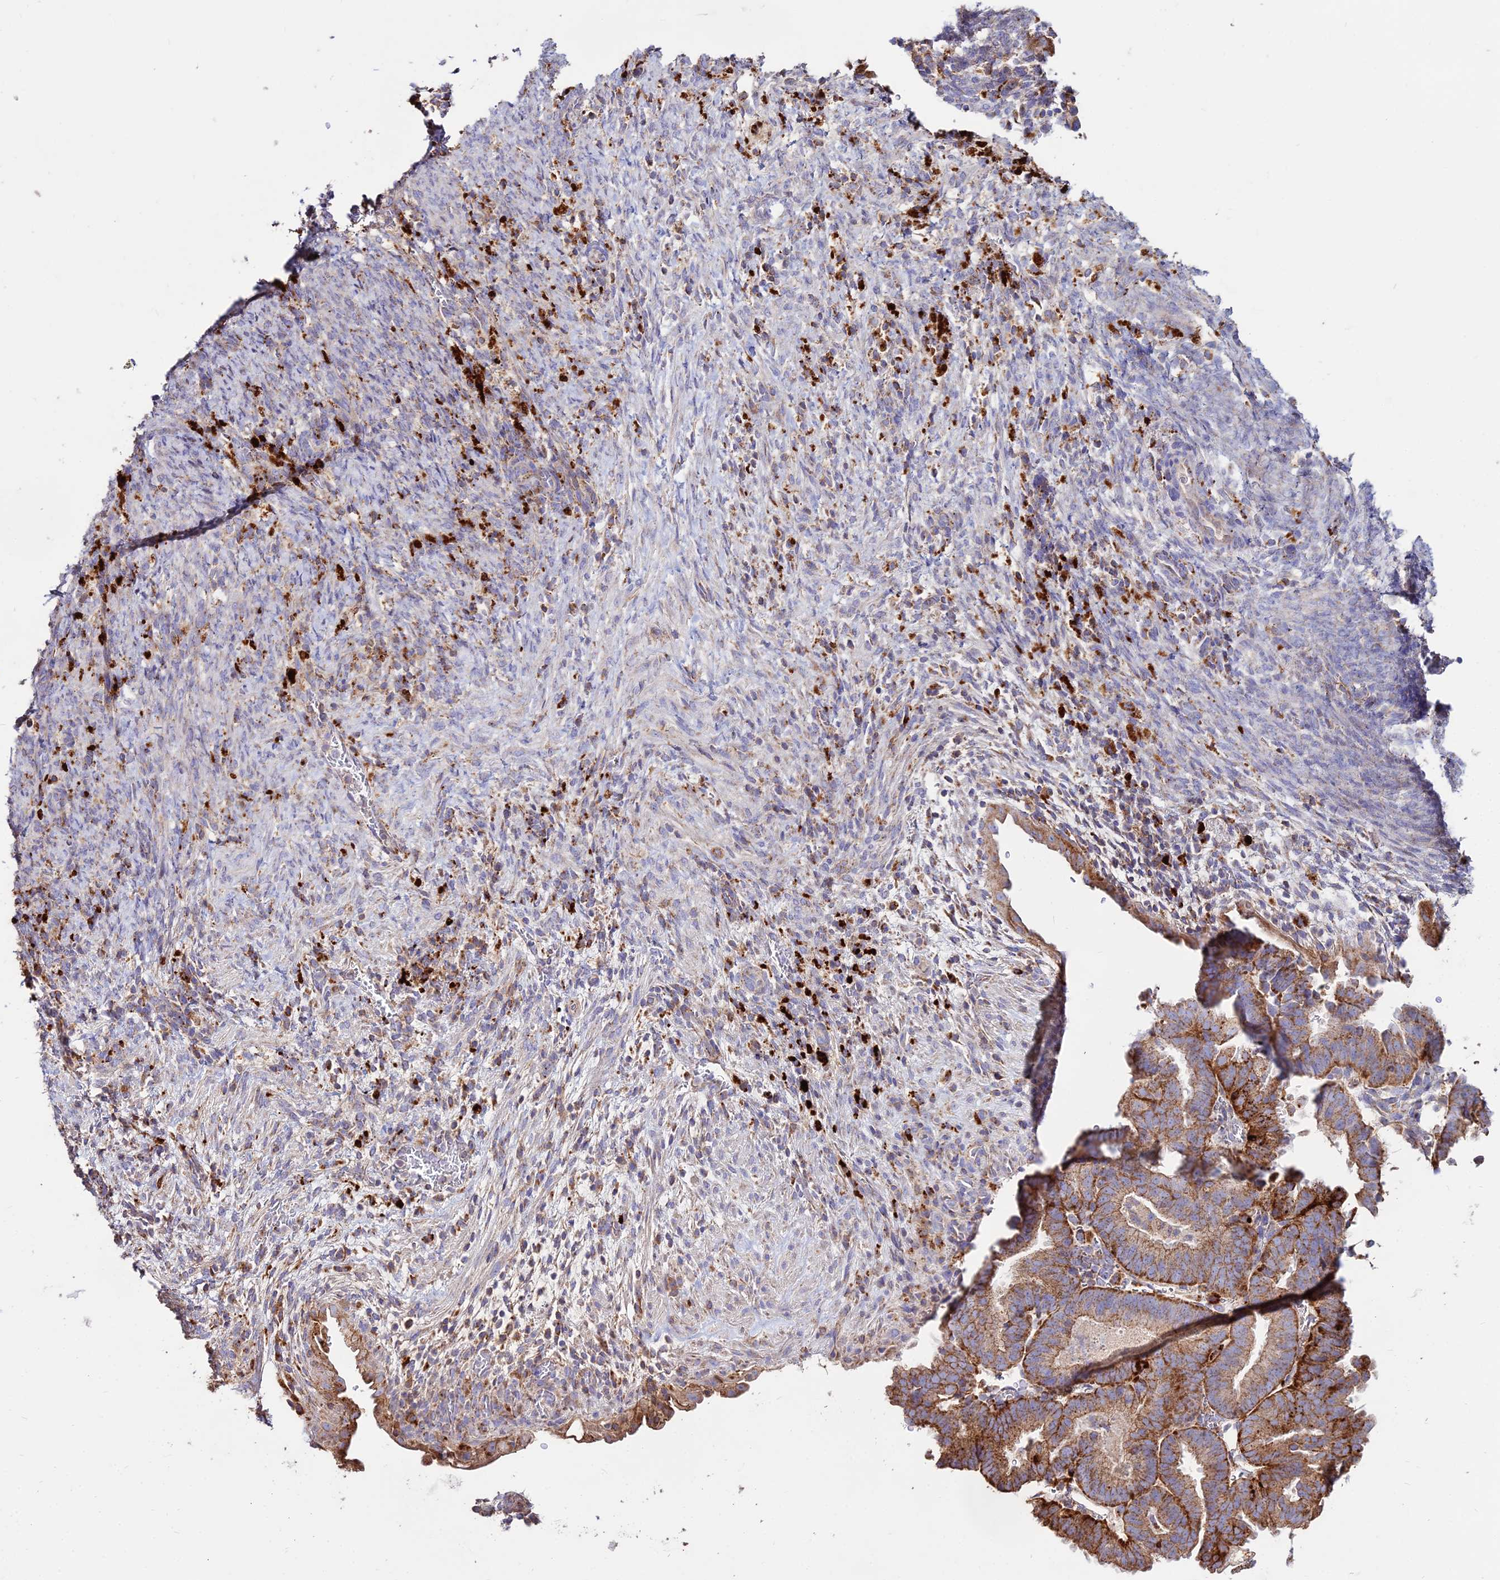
{"staining": {"intensity": "moderate", "quantity": ">75%", "location": "cytoplasmic/membranous"}, "tissue": "endometrial cancer", "cell_type": "Tumor cells", "image_type": "cancer", "snomed": [{"axis": "morphology", "description": "Adenocarcinoma, NOS"}, {"axis": "topography", "description": "Endometrium"}], "caption": "Immunohistochemistry of endometrial cancer (adenocarcinoma) demonstrates medium levels of moderate cytoplasmic/membranous expression in approximately >75% of tumor cells.", "gene": "PNLIPRP3", "patient": {"sex": "female", "age": 70}}